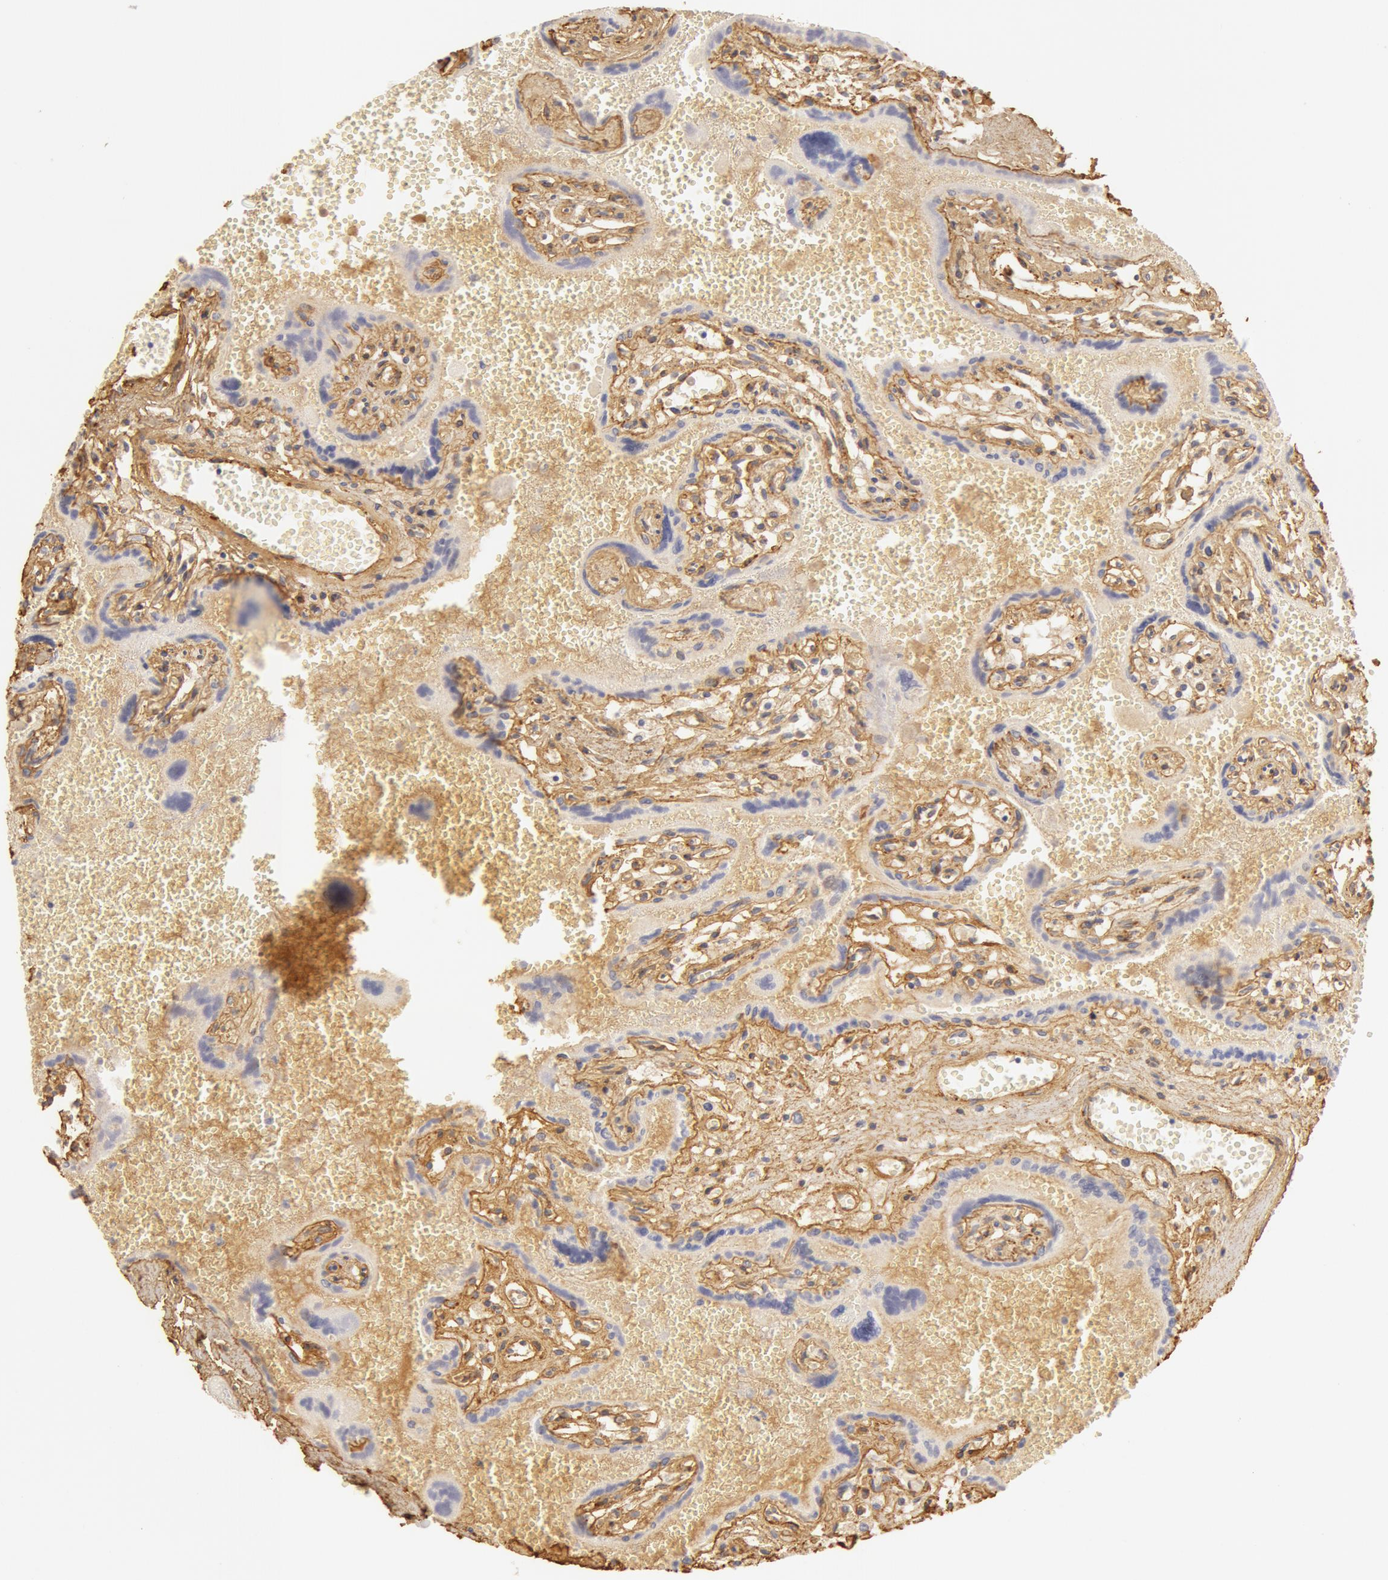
{"staining": {"intensity": "moderate", "quantity": "<25%", "location": "cytoplasmic/membranous"}, "tissue": "placenta", "cell_type": "Decidual cells", "image_type": "normal", "snomed": [{"axis": "morphology", "description": "Normal tissue, NOS"}, {"axis": "topography", "description": "Placenta"}], "caption": "IHC staining of unremarkable placenta, which displays low levels of moderate cytoplasmic/membranous staining in about <25% of decidual cells indicating moderate cytoplasmic/membranous protein positivity. The staining was performed using DAB (3,3'-diaminobenzidine) (brown) for protein detection and nuclei were counterstained in hematoxylin (blue).", "gene": "COL4A1", "patient": {"sex": "female", "age": 40}}